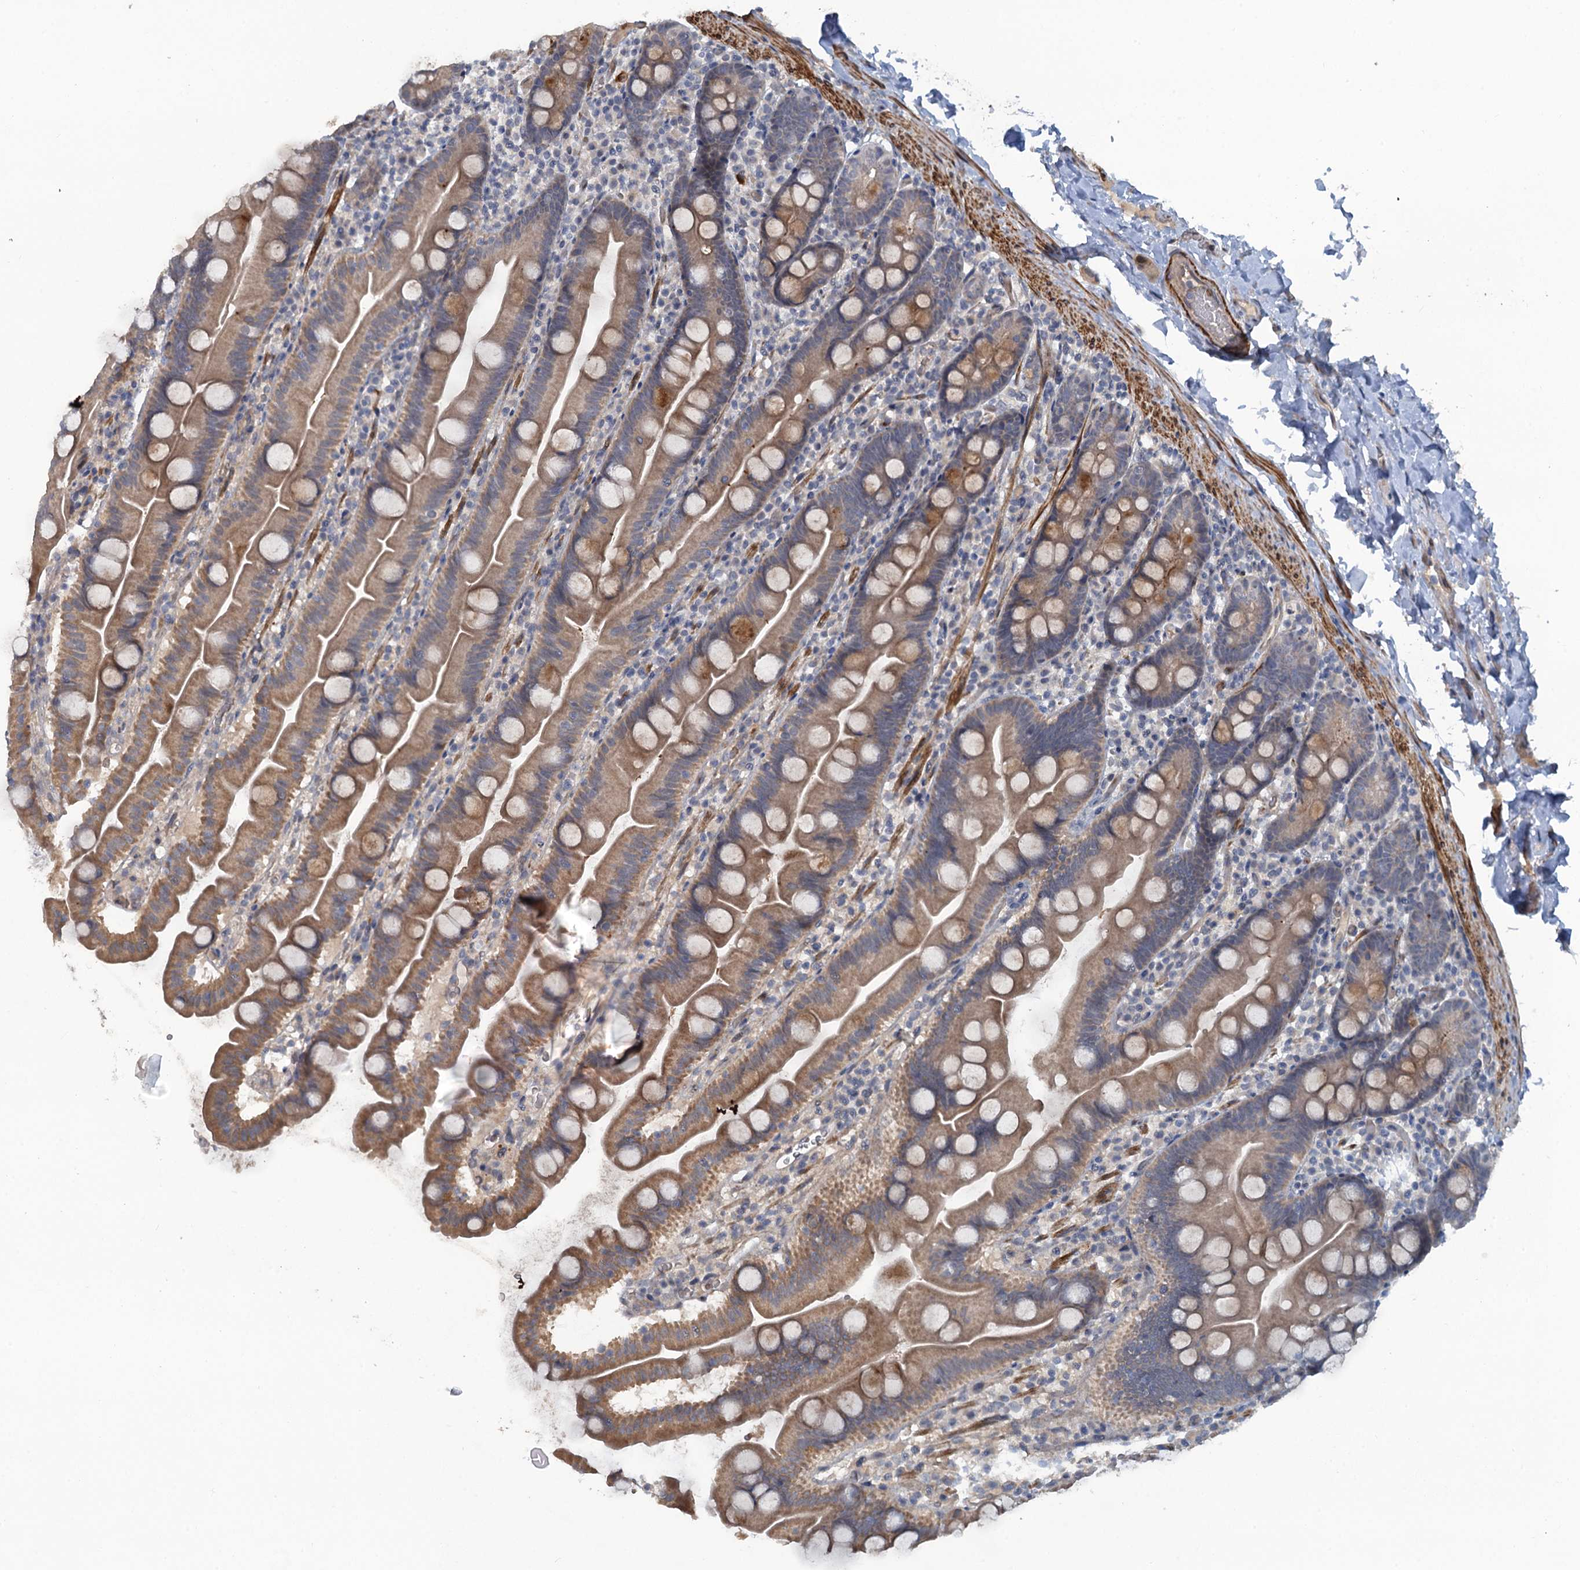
{"staining": {"intensity": "moderate", "quantity": ">75%", "location": "cytoplasmic/membranous"}, "tissue": "small intestine", "cell_type": "Glandular cells", "image_type": "normal", "snomed": [{"axis": "morphology", "description": "Normal tissue, NOS"}, {"axis": "topography", "description": "Small intestine"}], "caption": "Approximately >75% of glandular cells in benign human small intestine reveal moderate cytoplasmic/membranous protein expression as visualized by brown immunohistochemical staining.", "gene": "MYO16", "patient": {"sex": "female", "age": 68}}